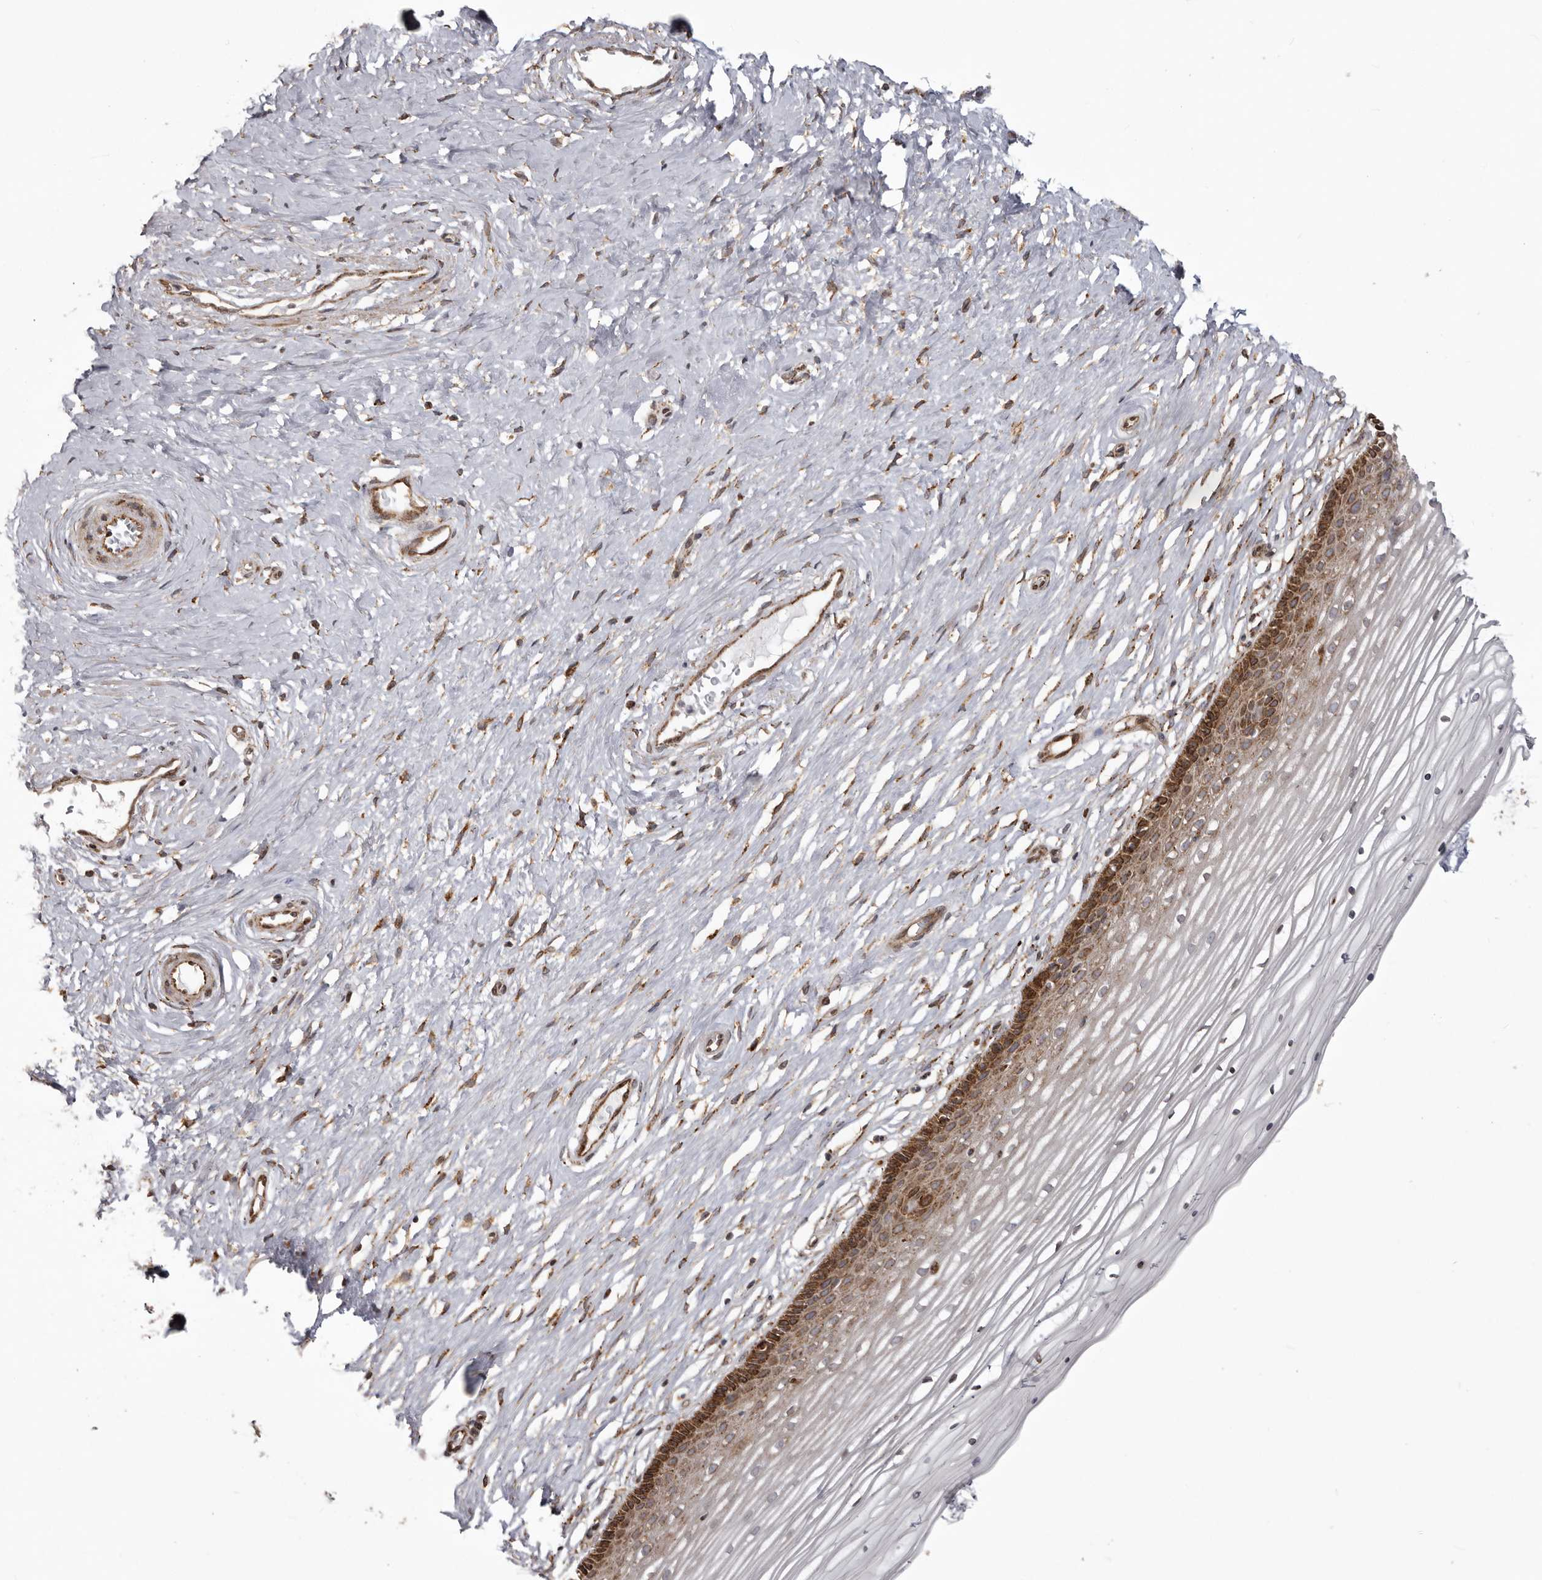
{"staining": {"intensity": "strong", "quantity": "<25%", "location": "cytoplasmic/membranous"}, "tissue": "vagina", "cell_type": "Squamous epithelial cells", "image_type": "normal", "snomed": [{"axis": "morphology", "description": "Normal tissue, NOS"}, {"axis": "topography", "description": "Vagina"}, {"axis": "topography", "description": "Cervix"}], "caption": "Strong cytoplasmic/membranous expression is appreciated in approximately <25% of squamous epithelial cells in normal vagina.", "gene": "NUP43", "patient": {"sex": "female", "age": 40}}